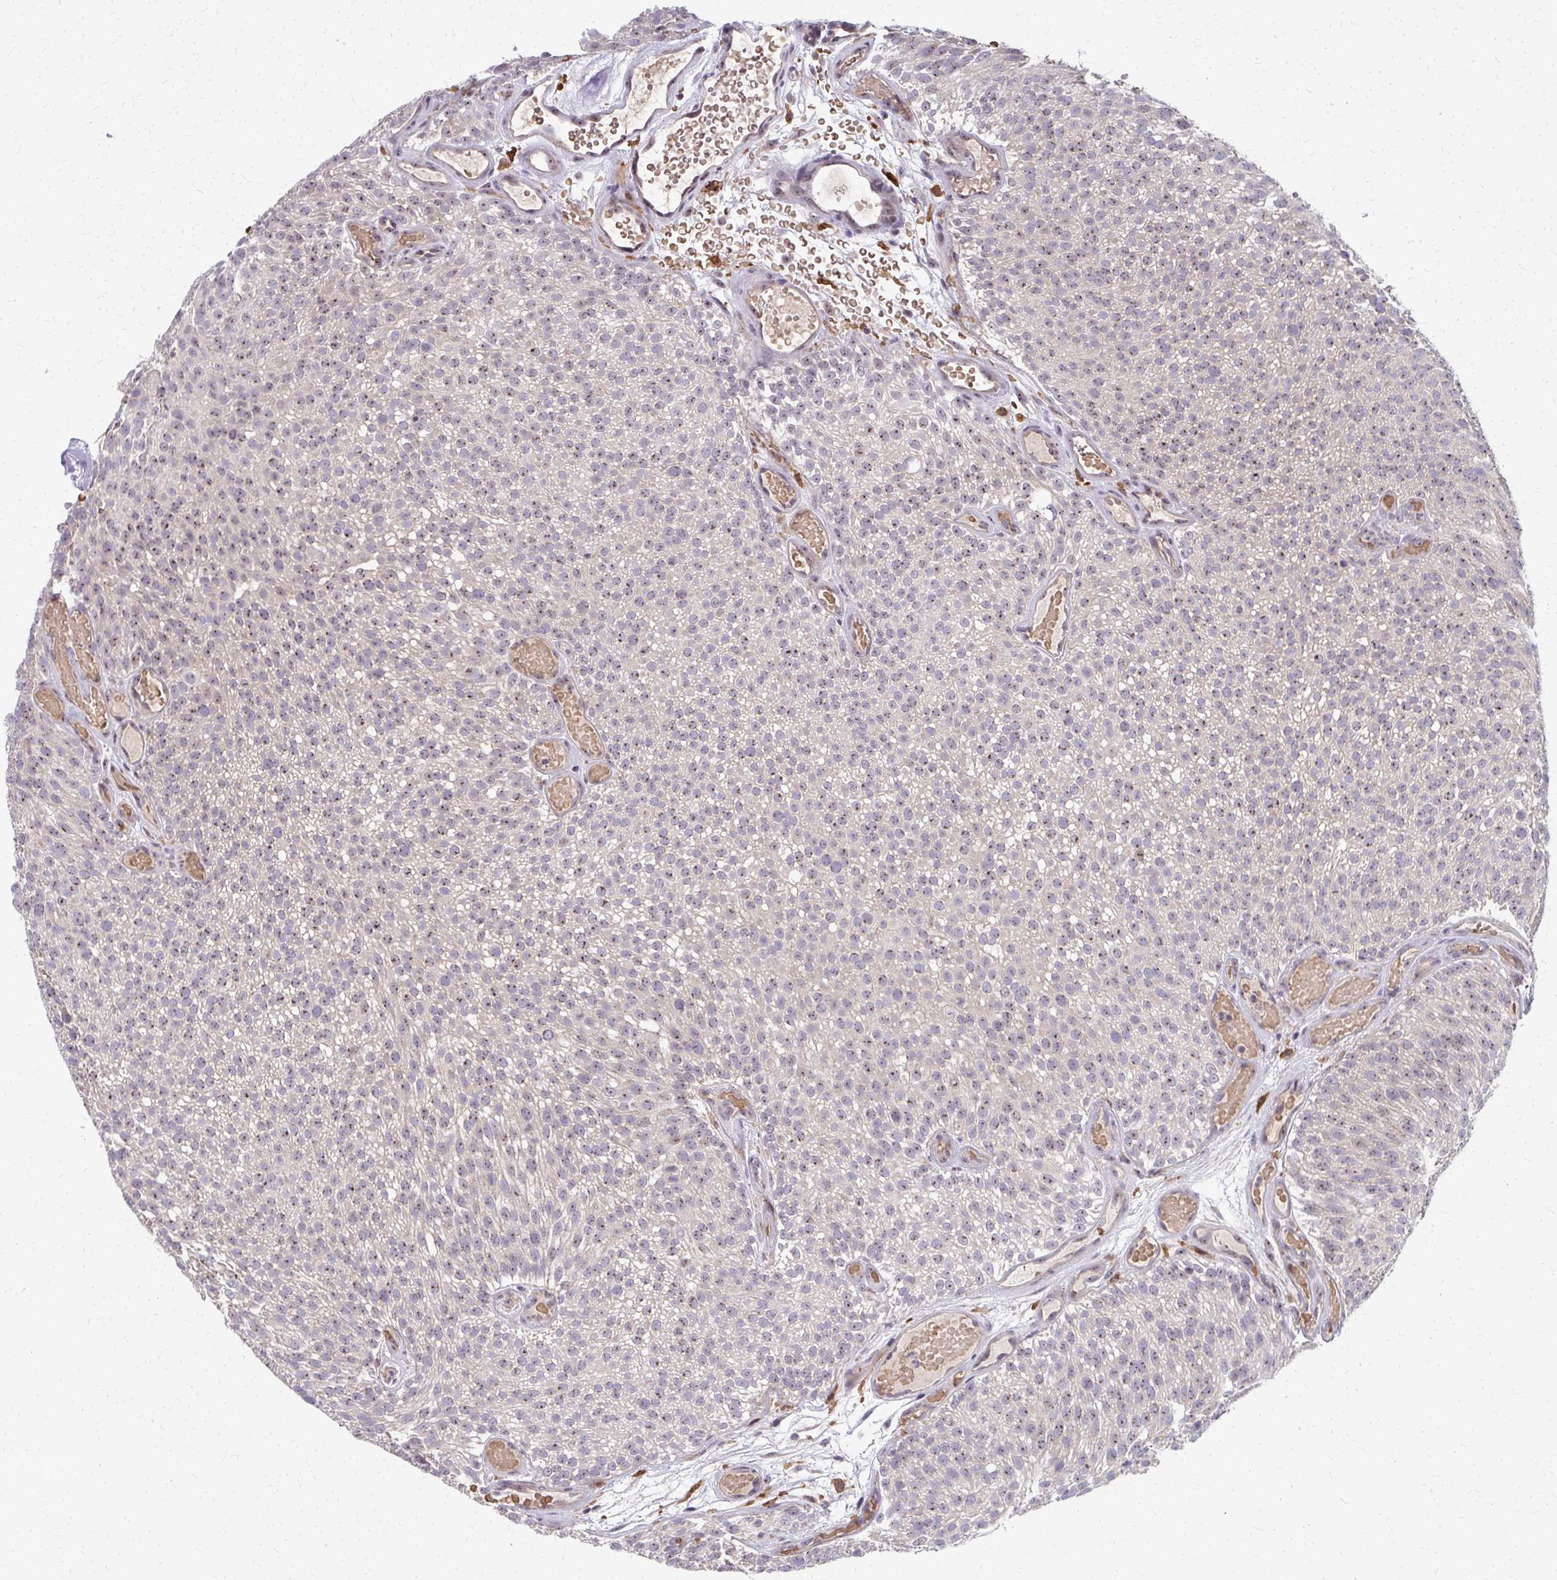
{"staining": {"intensity": "moderate", "quantity": "25%-75%", "location": "nuclear"}, "tissue": "urothelial cancer", "cell_type": "Tumor cells", "image_type": "cancer", "snomed": [{"axis": "morphology", "description": "Urothelial carcinoma, Low grade"}, {"axis": "topography", "description": "Urinary bladder"}], "caption": "Tumor cells demonstrate medium levels of moderate nuclear expression in approximately 25%-75% of cells in urothelial cancer.", "gene": "NUDT16", "patient": {"sex": "male", "age": 78}}